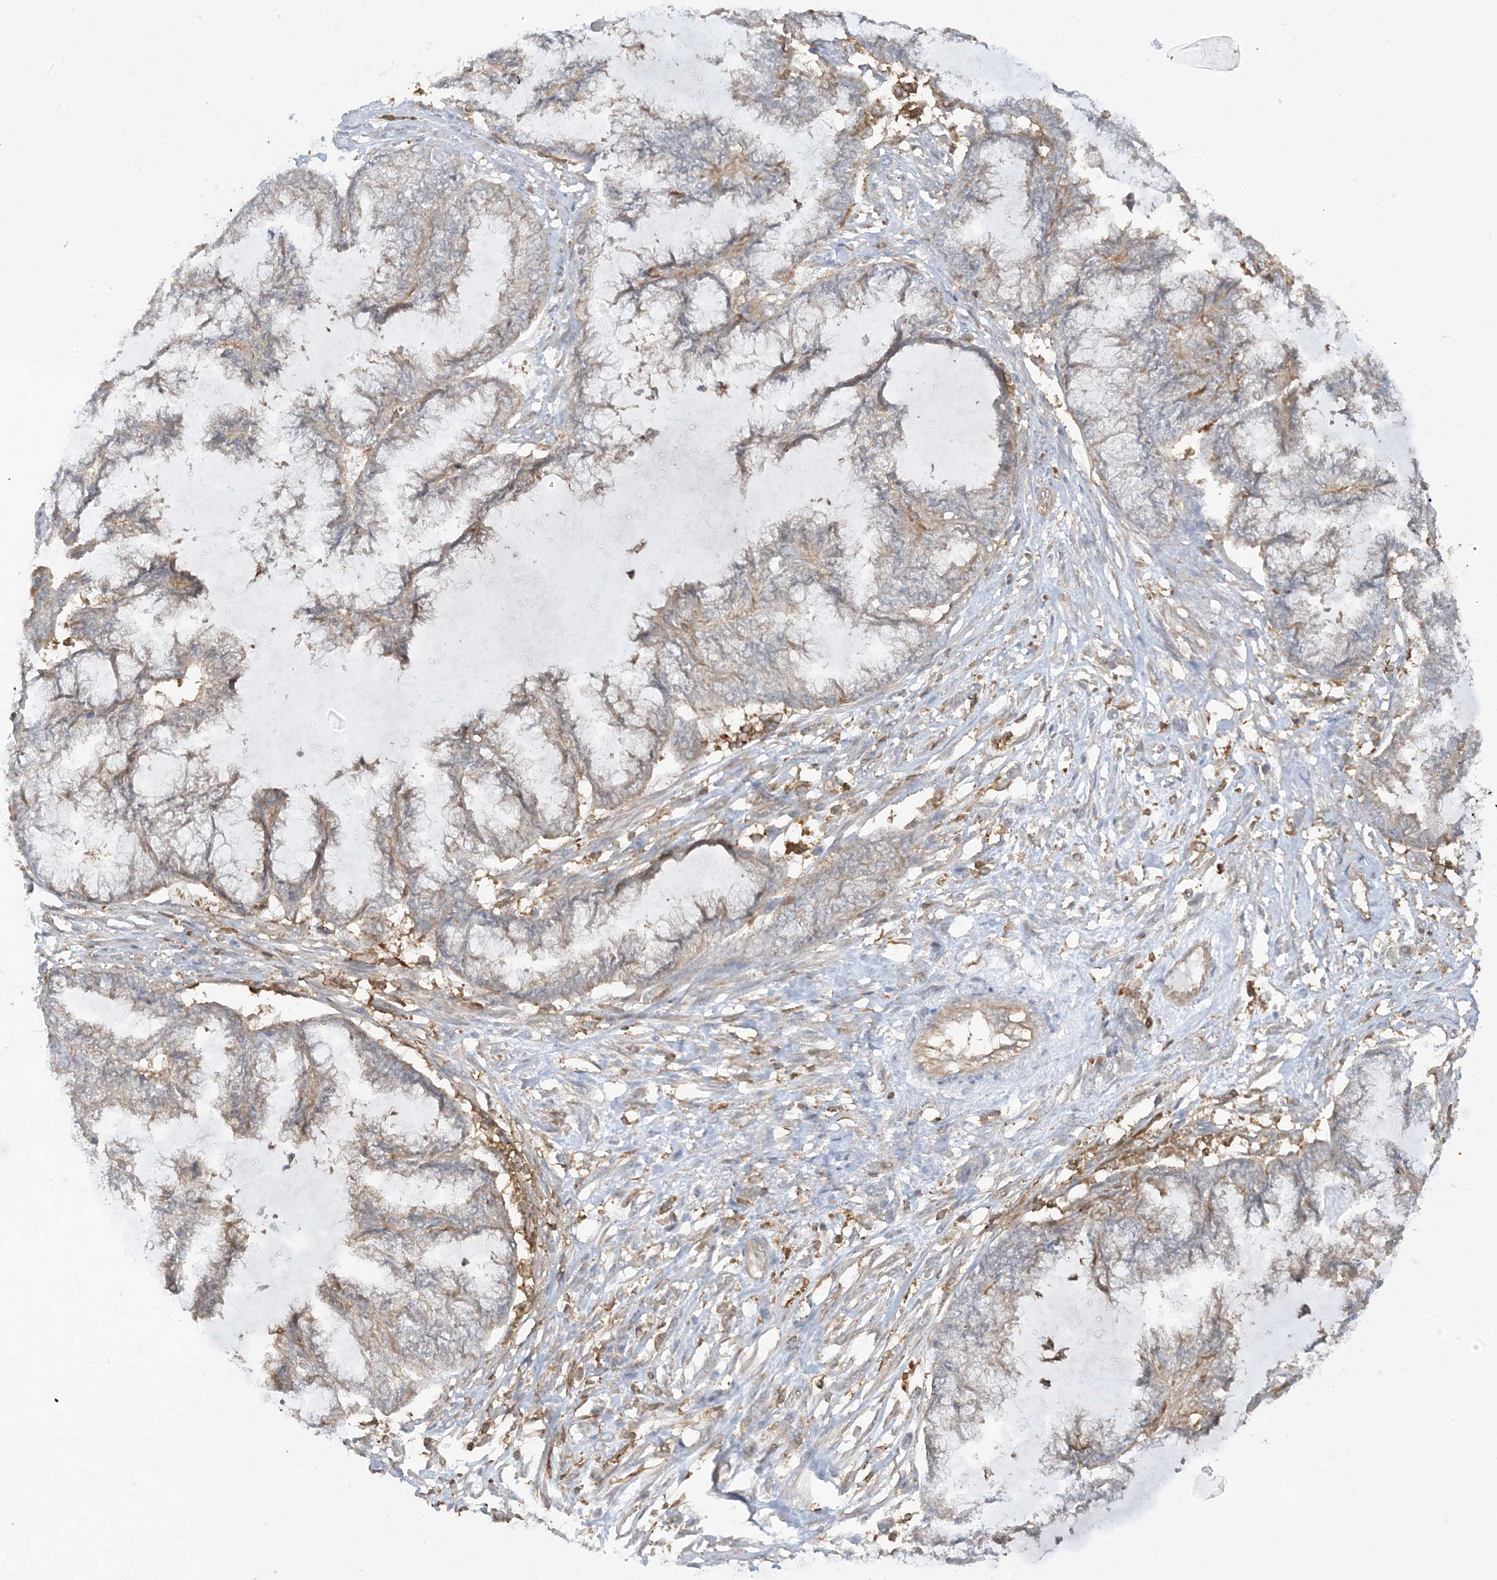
{"staining": {"intensity": "weak", "quantity": "25%-75%", "location": "cytoplasmic/membranous"}, "tissue": "endometrial cancer", "cell_type": "Tumor cells", "image_type": "cancer", "snomed": [{"axis": "morphology", "description": "Adenocarcinoma, NOS"}, {"axis": "topography", "description": "Endometrium"}], "caption": "Endometrial adenocarcinoma stained with IHC shows weak cytoplasmic/membranous expression in about 25%-75% of tumor cells.", "gene": "CAPZB", "patient": {"sex": "female", "age": 86}}